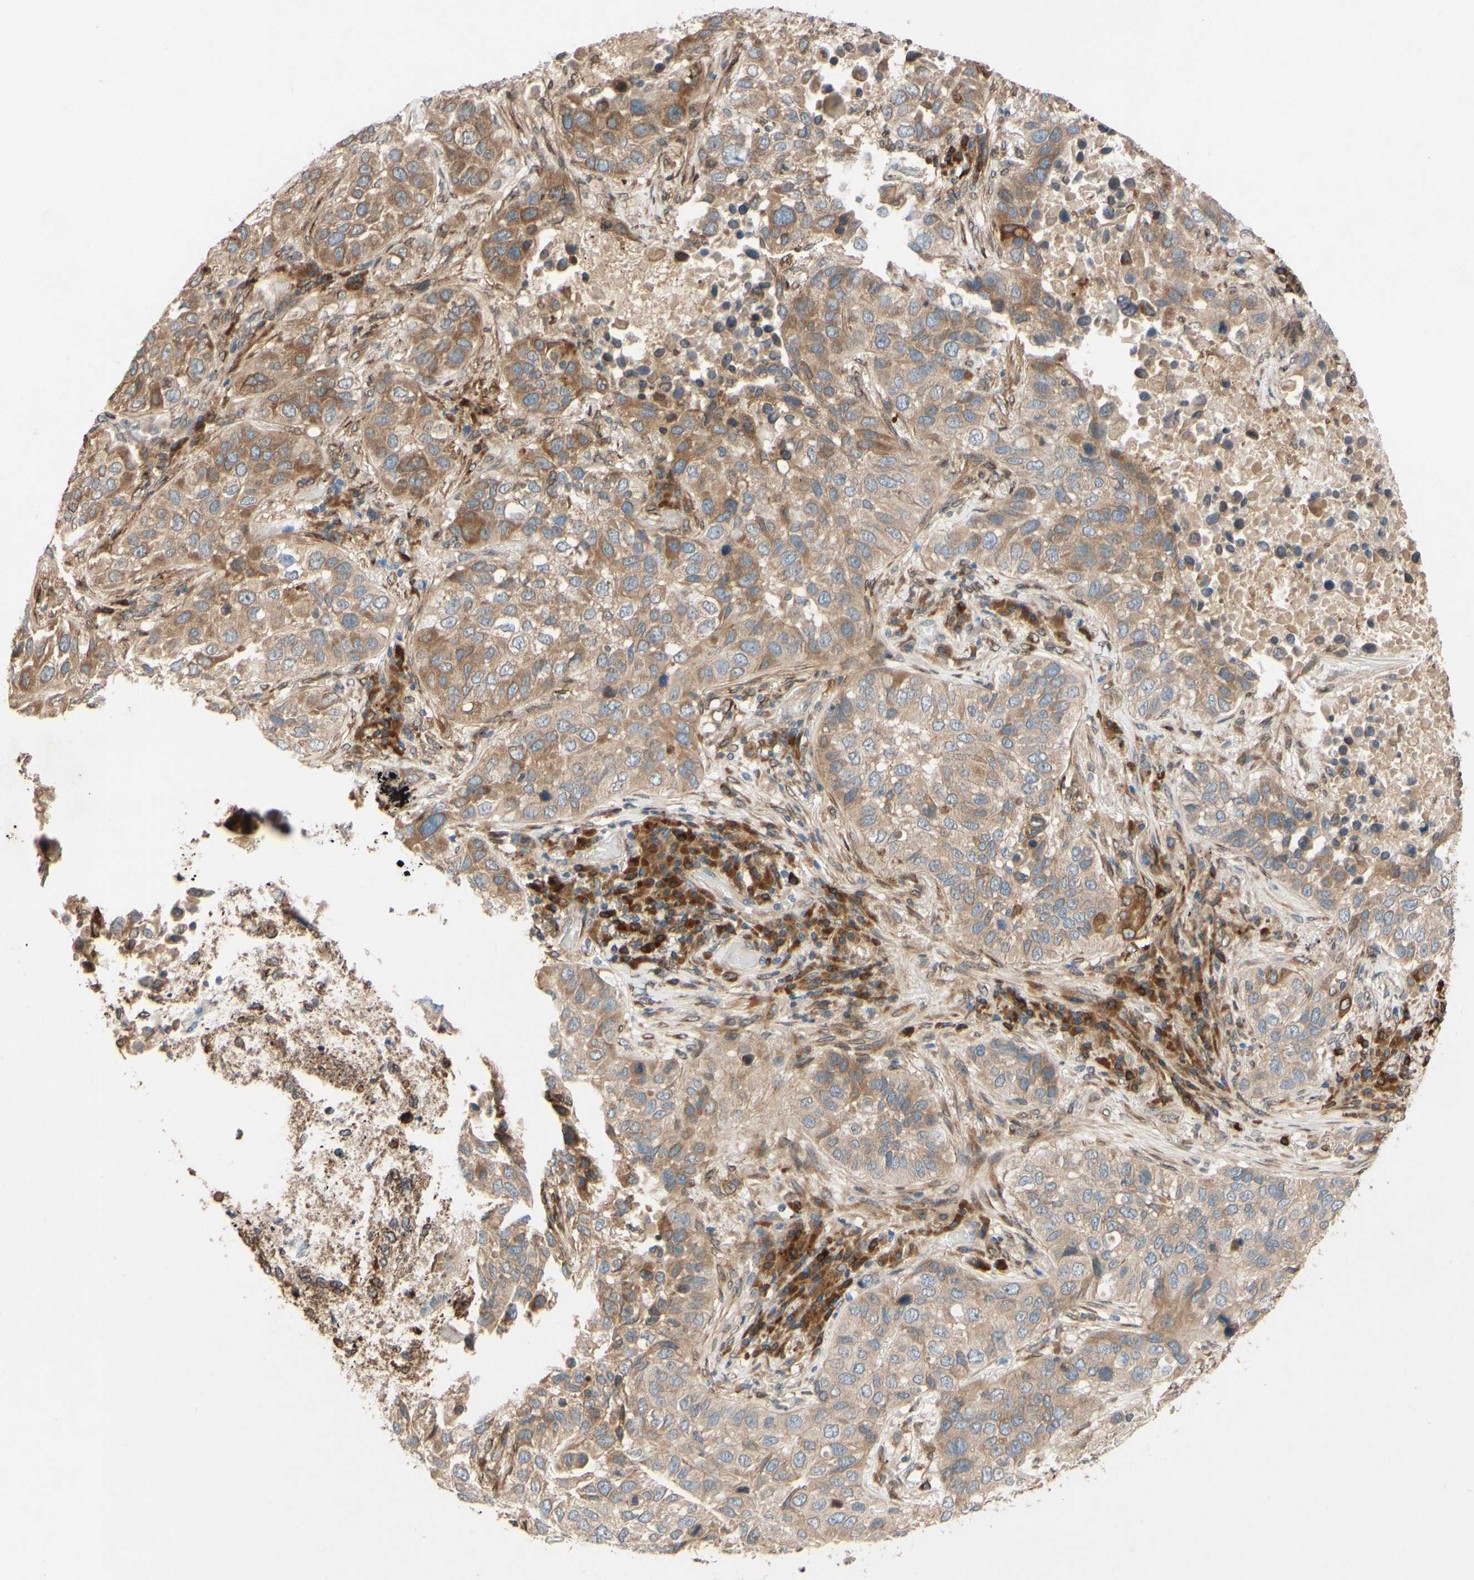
{"staining": {"intensity": "moderate", "quantity": "<25%", "location": "cytoplasmic/membranous,nuclear"}, "tissue": "lung cancer", "cell_type": "Tumor cells", "image_type": "cancer", "snomed": [{"axis": "morphology", "description": "Squamous cell carcinoma, NOS"}, {"axis": "topography", "description": "Lung"}], "caption": "Immunohistochemical staining of human lung squamous cell carcinoma reveals low levels of moderate cytoplasmic/membranous and nuclear protein staining in about <25% of tumor cells.", "gene": "PTPRU", "patient": {"sex": "male", "age": 57}}